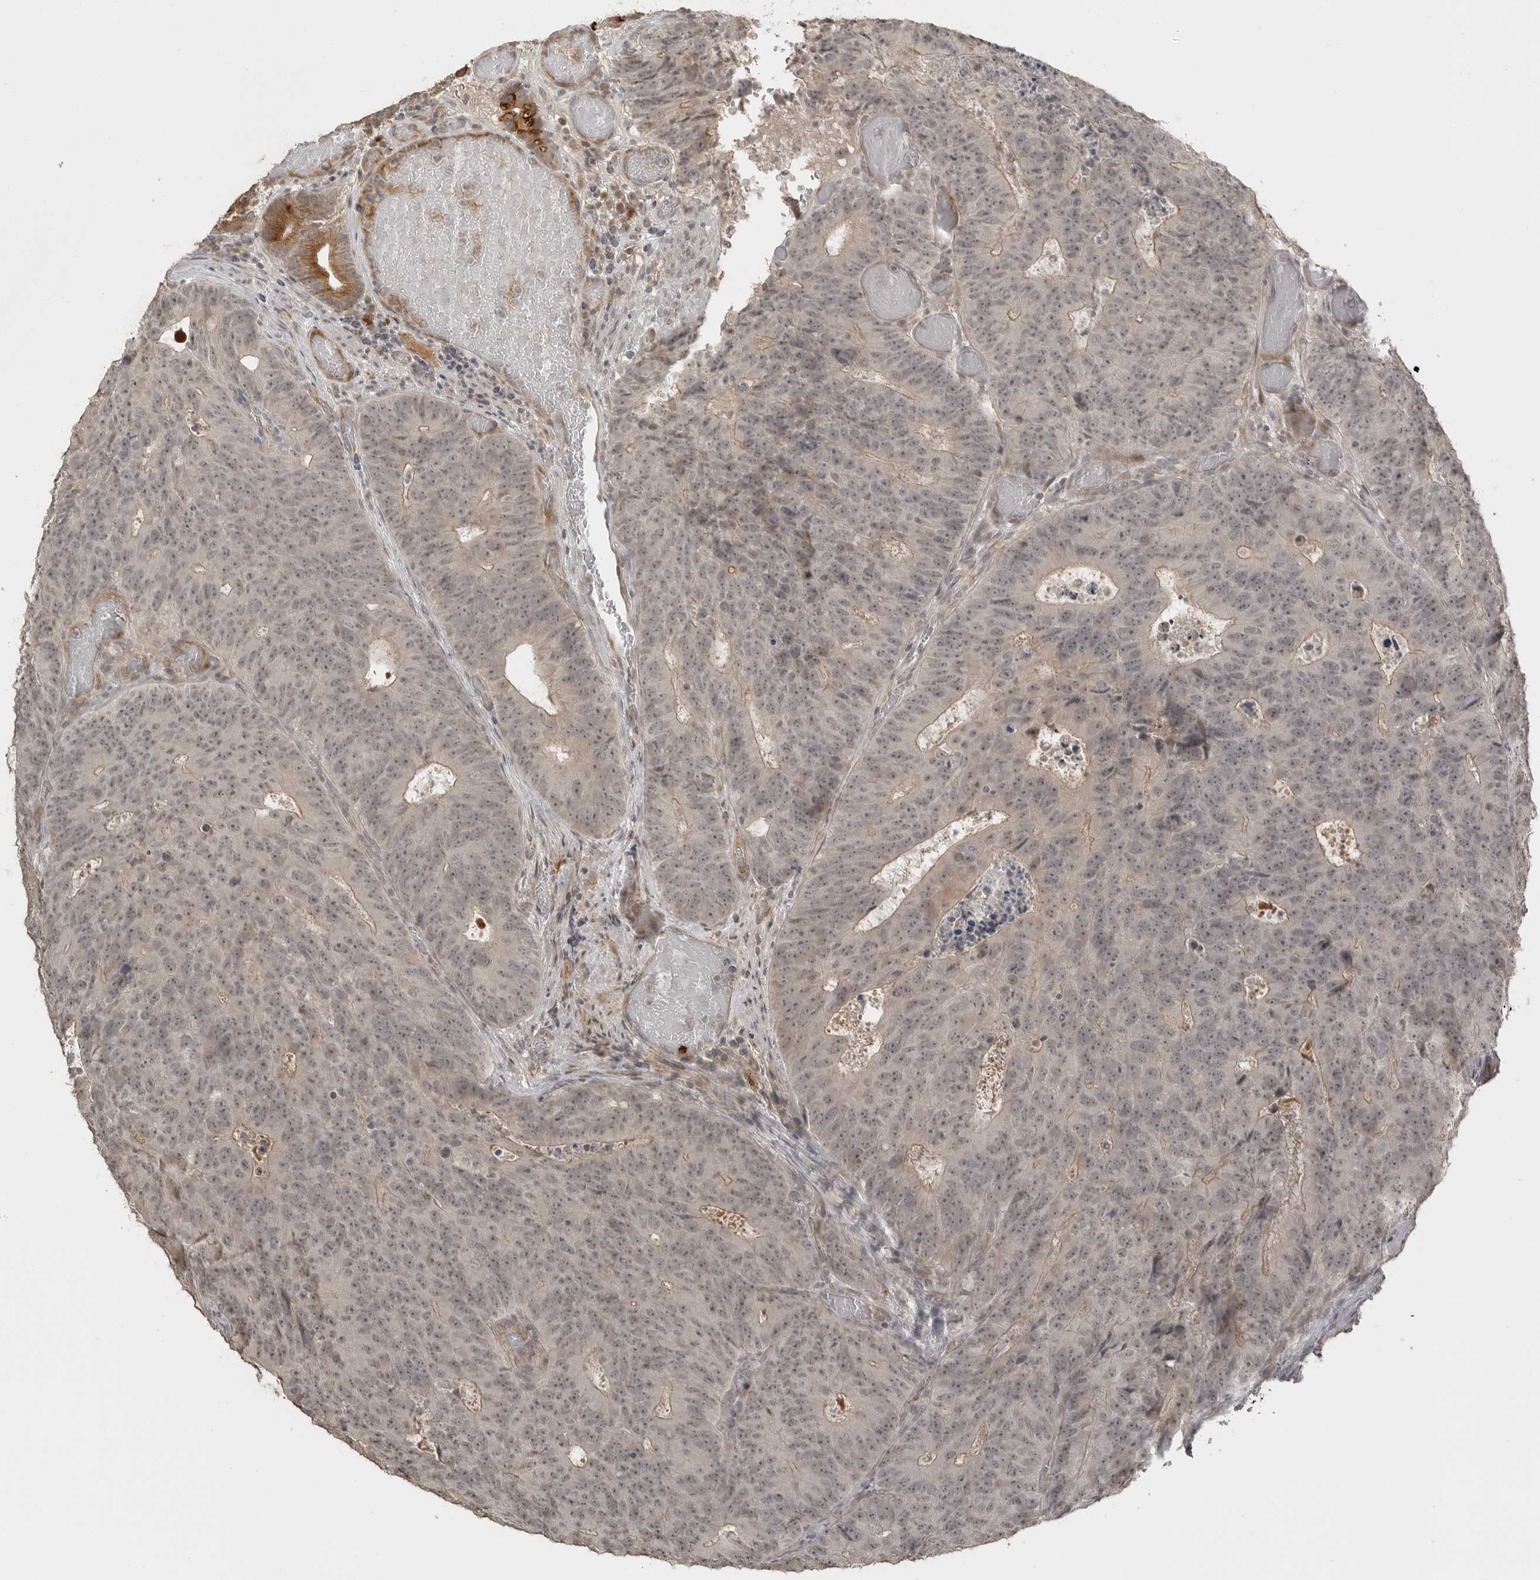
{"staining": {"intensity": "weak", "quantity": ">75%", "location": "cytoplasmic/membranous,nuclear"}, "tissue": "colorectal cancer", "cell_type": "Tumor cells", "image_type": "cancer", "snomed": [{"axis": "morphology", "description": "Adenocarcinoma, NOS"}, {"axis": "topography", "description": "Colon"}], "caption": "A brown stain labels weak cytoplasmic/membranous and nuclear positivity of a protein in human colorectal cancer tumor cells. The staining was performed using DAB to visualize the protein expression in brown, while the nuclei were stained in blue with hematoxylin (Magnification: 20x).", "gene": "SMG8", "patient": {"sex": "male", "age": 87}}